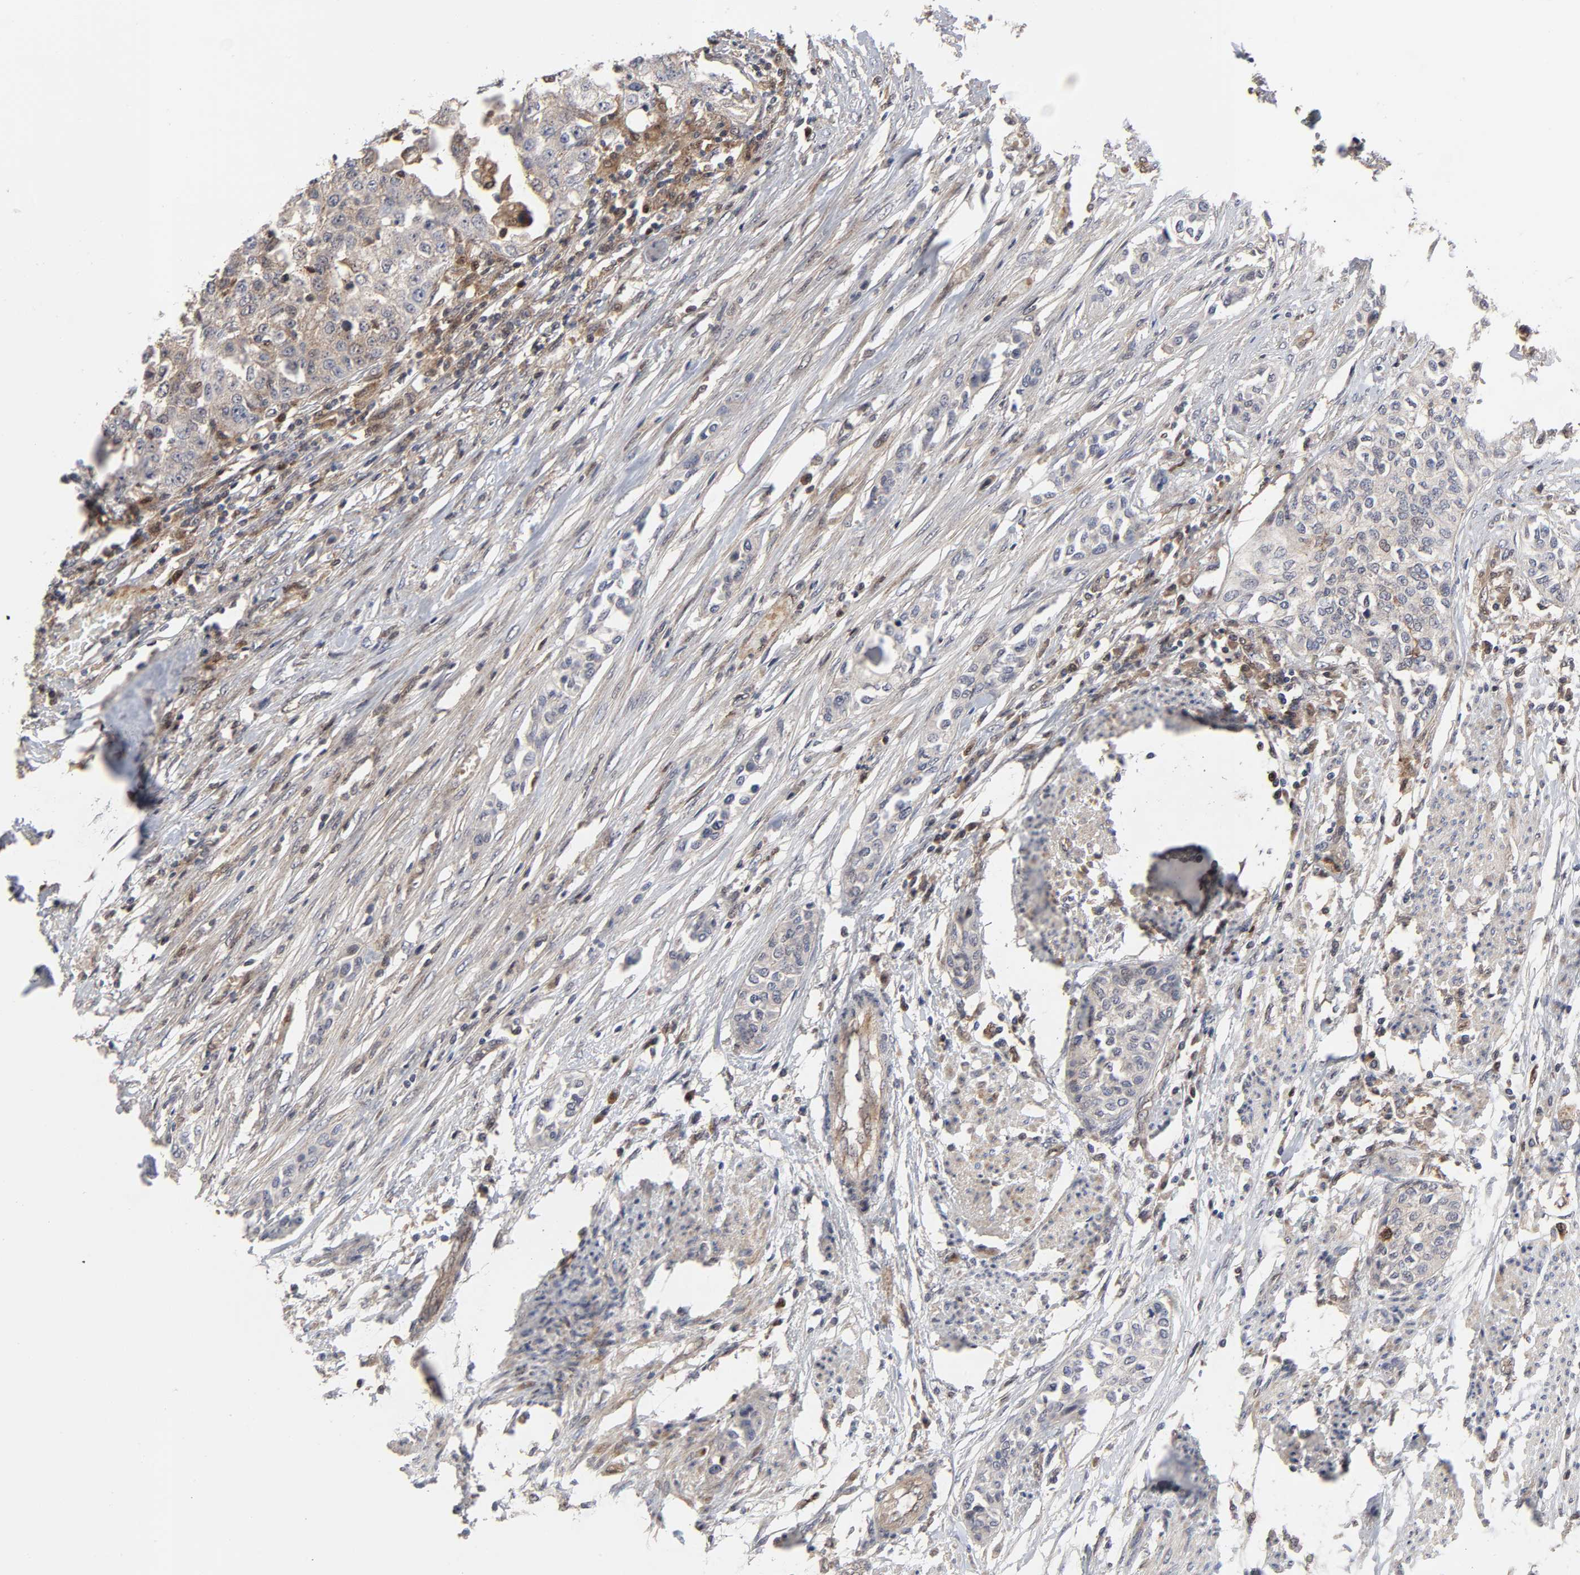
{"staining": {"intensity": "weak", "quantity": ">75%", "location": "cytoplasmic/membranous"}, "tissue": "urothelial cancer", "cell_type": "Tumor cells", "image_type": "cancer", "snomed": [{"axis": "morphology", "description": "Urothelial carcinoma, High grade"}, {"axis": "topography", "description": "Urinary bladder"}], "caption": "A brown stain shows weak cytoplasmic/membranous staining of a protein in urothelial cancer tumor cells.", "gene": "CASP9", "patient": {"sex": "male", "age": 74}}